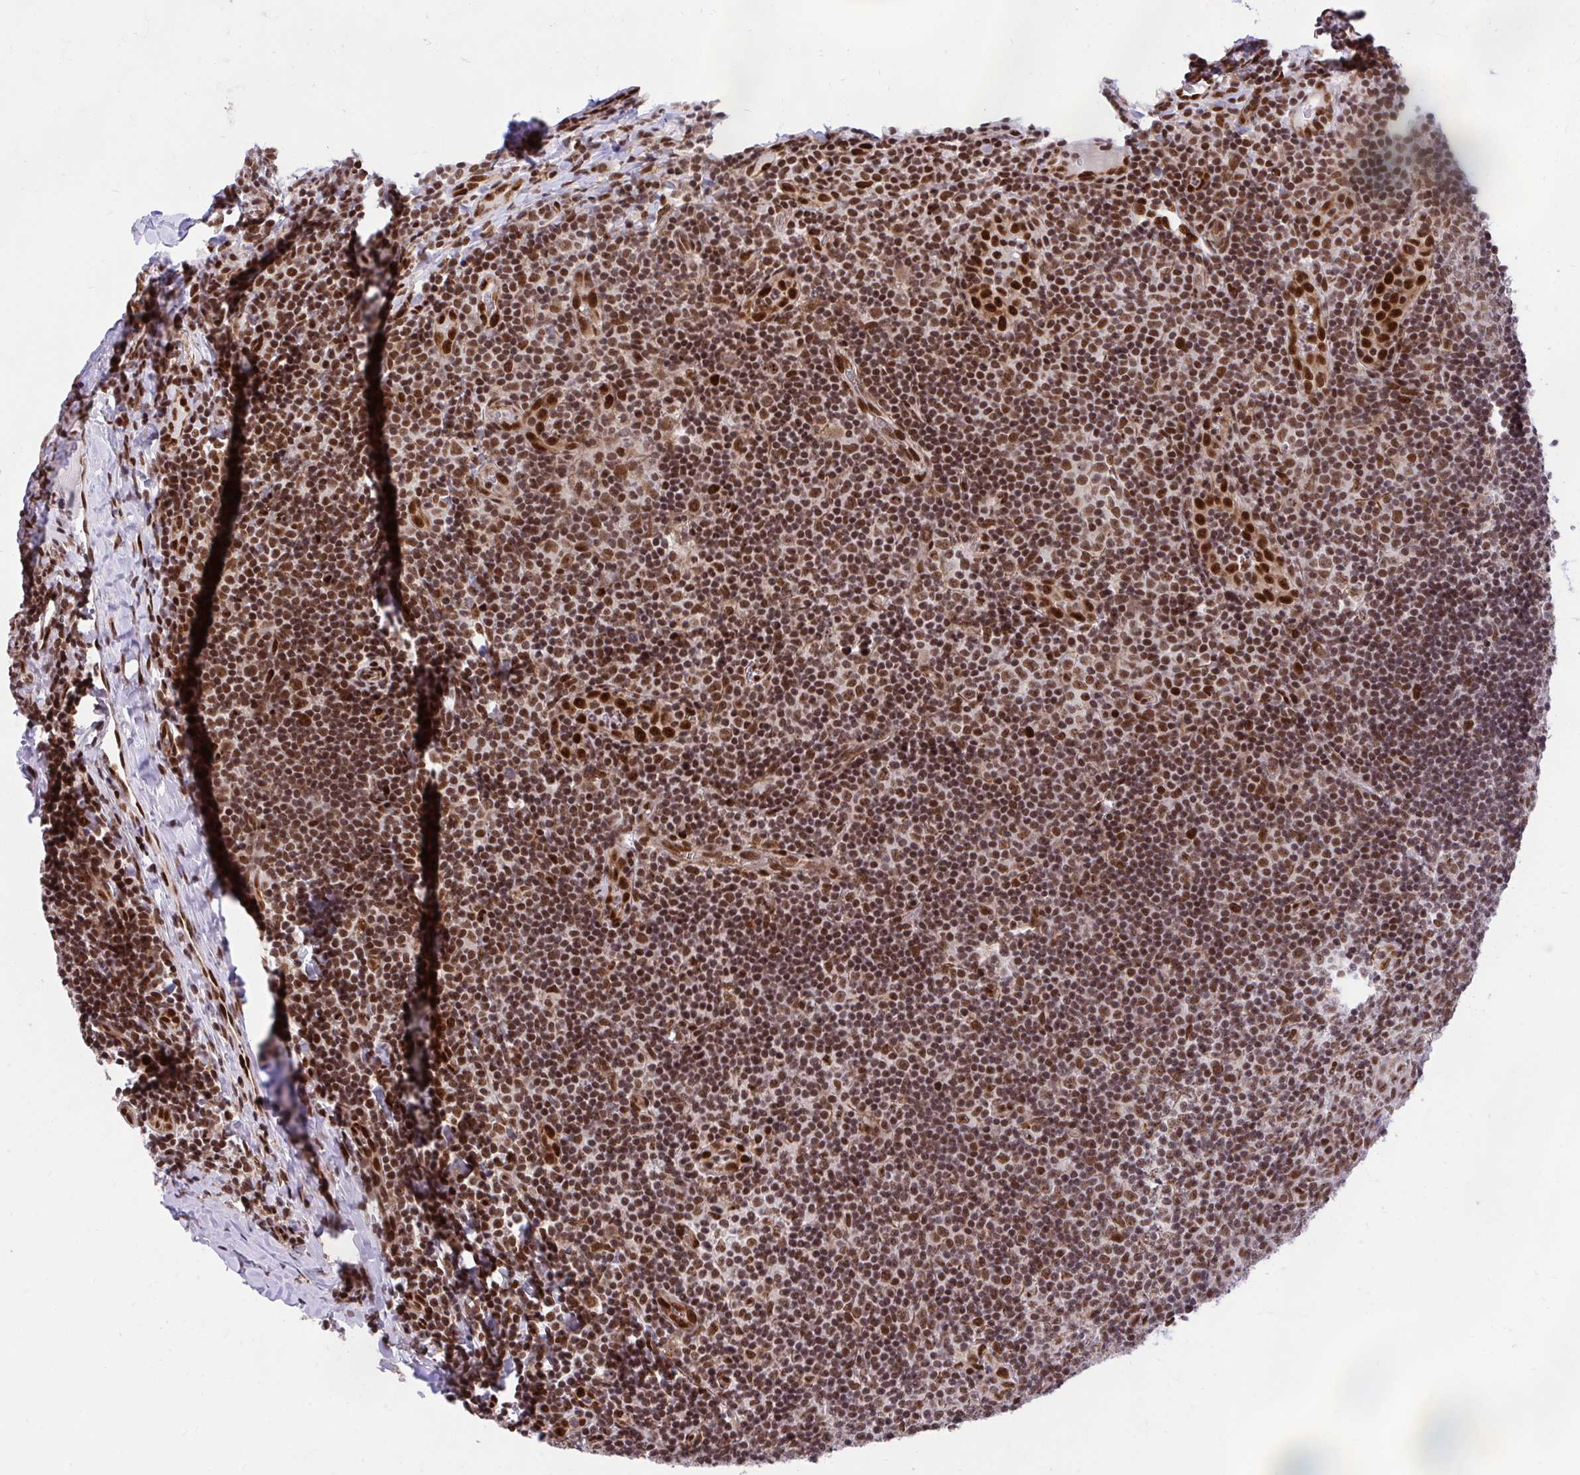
{"staining": {"intensity": "strong", "quantity": "25%-75%", "location": "nuclear"}, "tissue": "tonsil", "cell_type": "Non-germinal center cells", "image_type": "normal", "snomed": [{"axis": "morphology", "description": "Normal tissue, NOS"}, {"axis": "morphology", "description": "Inflammation, NOS"}, {"axis": "topography", "description": "Tonsil"}], "caption": "Protein expression analysis of benign tonsil exhibits strong nuclear positivity in approximately 25%-75% of non-germinal center cells. (brown staining indicates protein expression, while blue staining denotes nuclei).", "gene": "HOXA4", "patient": {"sex": "female", "age": 31}}